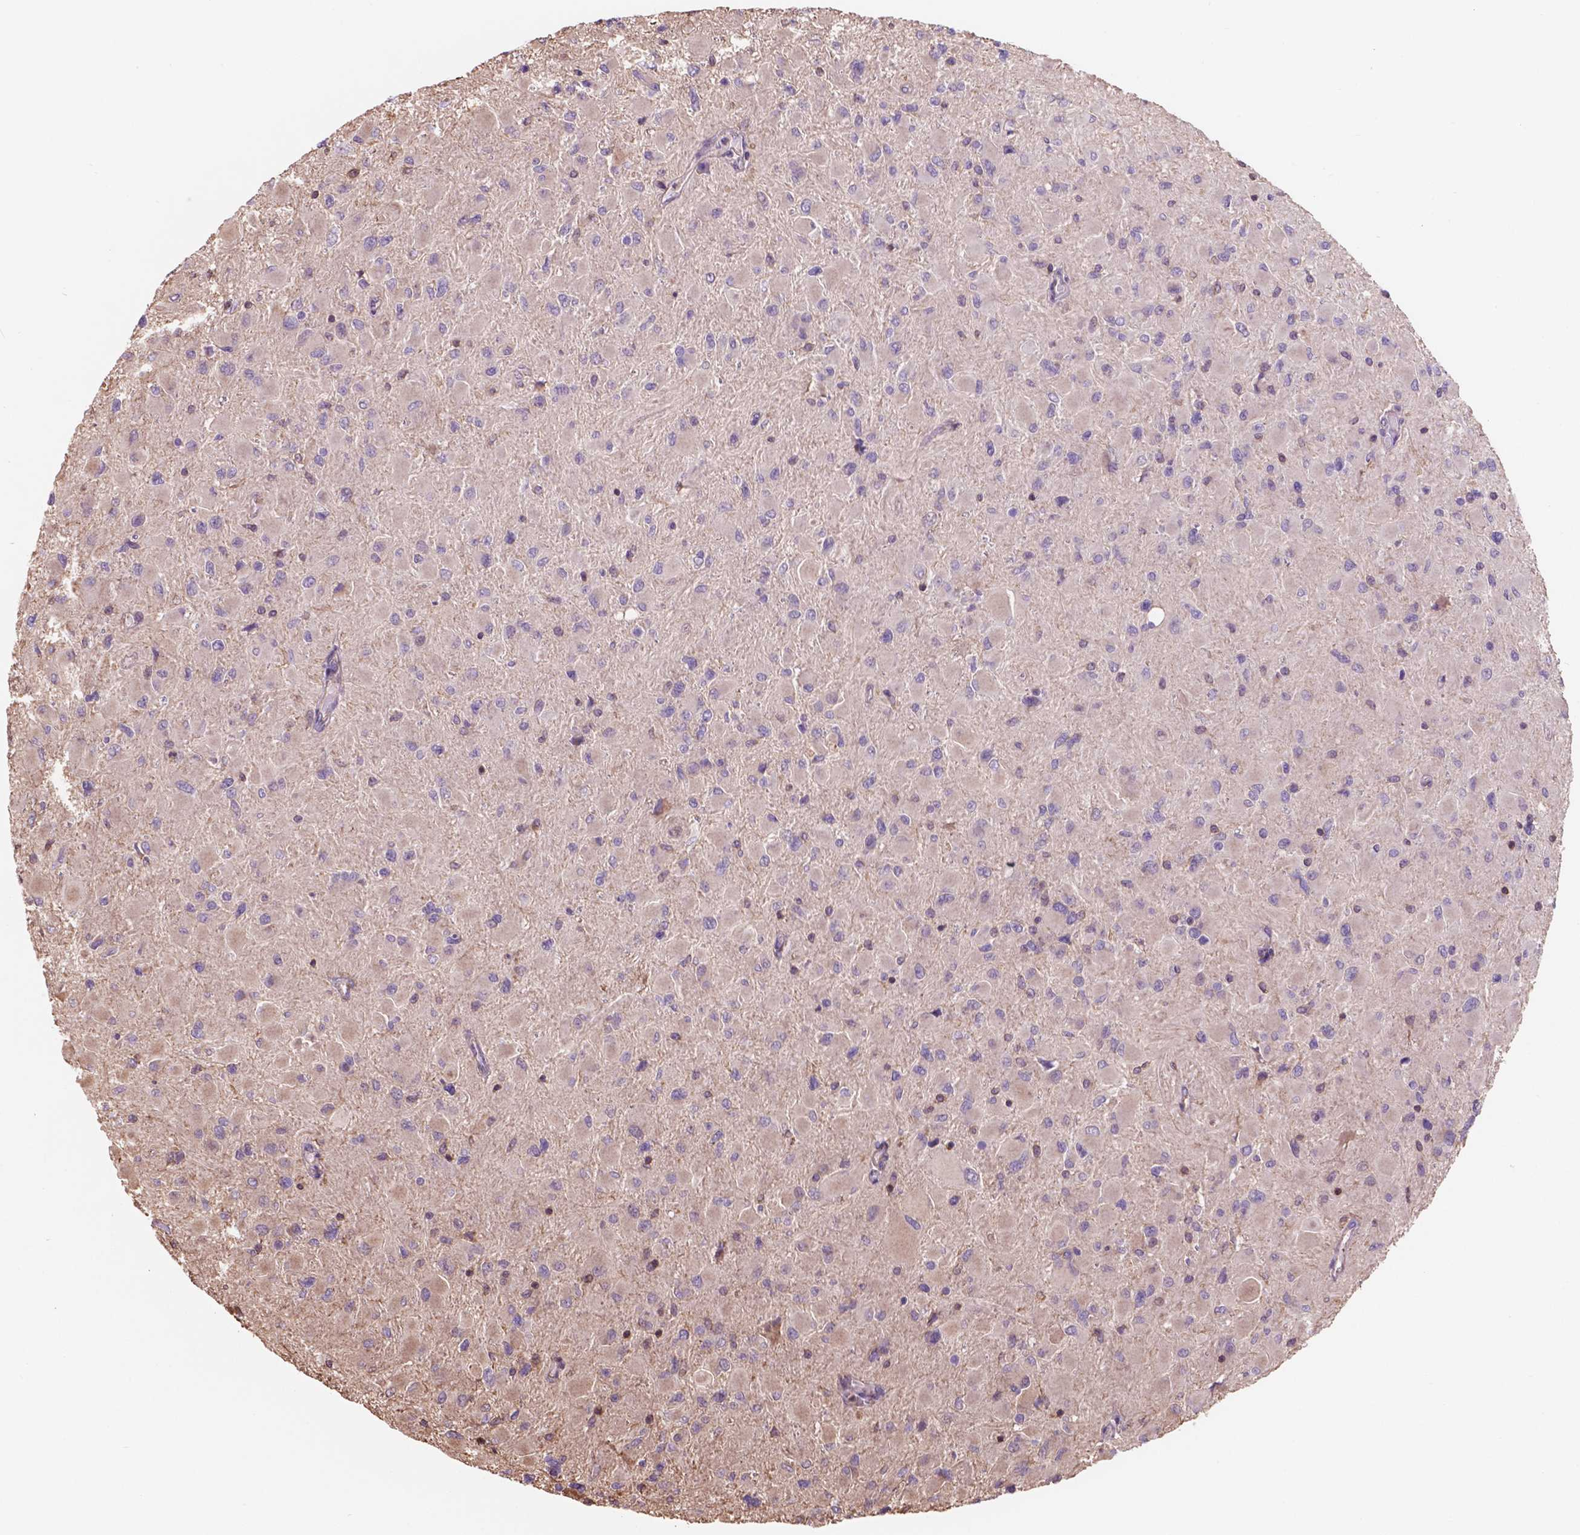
{"staining": {"intensity": "negative", "quantity": "none", "location": "none"}, "tissue": "glioma", "cell_type": "Tumor cells", "image_type": "cancer", "snomed": [{"axis": "morphology", "description": "Glioma, malignant, High grade"}, {"axis": "topography", "description": "Cerebral cortex"}], "caption": "Glioma was stained to show a protein in brown. There is no significant positivity in tumor cells. Brightfield microscopy of immunohistochemistry (IHC) stained with DAB (brown) and hematoxylin (blue), captured at high magnification.", "gene": "NIPA2", "patient": {"sex": "female", "age": 36}}